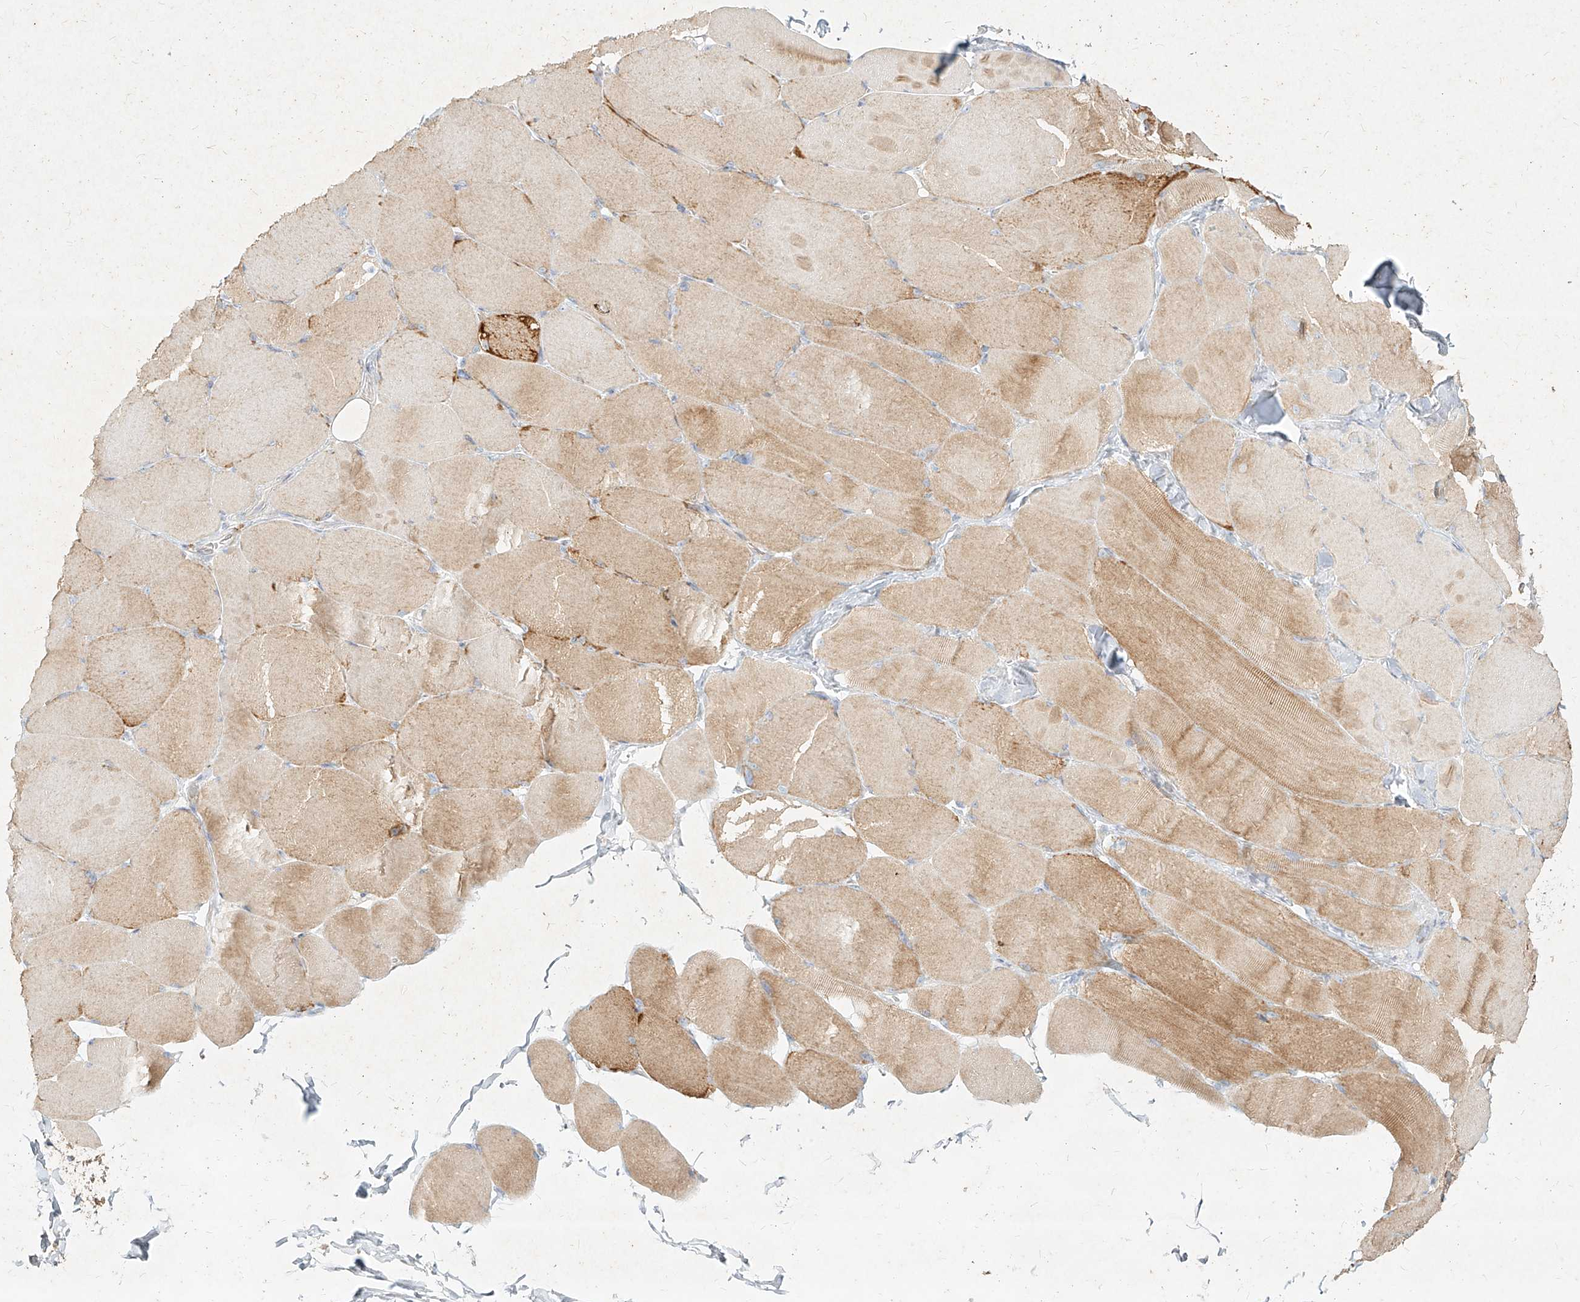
{"staining": {"intensity": "moderate", "quantity": "25%-75%", "location": "cytoplasmic/membranous"}, "tissue": "skeletal muscle", "cell_type": "Myocytes", "image_type": "normal", "snomed": [{"axis": "morphology", "description": "Normal tissue, NOS"}, {"axis": "topography", "description": "Skin"}, {"axis": "topography", "description": "Skeletal muscle"}], "caption": "Immunohistochemical staining of unremarkable skeletal muscle exhibits moderate cytoplasmic/membranous protein positivity in about 25%-75% of myocytes.", "gene": "MTX2", "patient": {"sex": "male", "age": 83}}